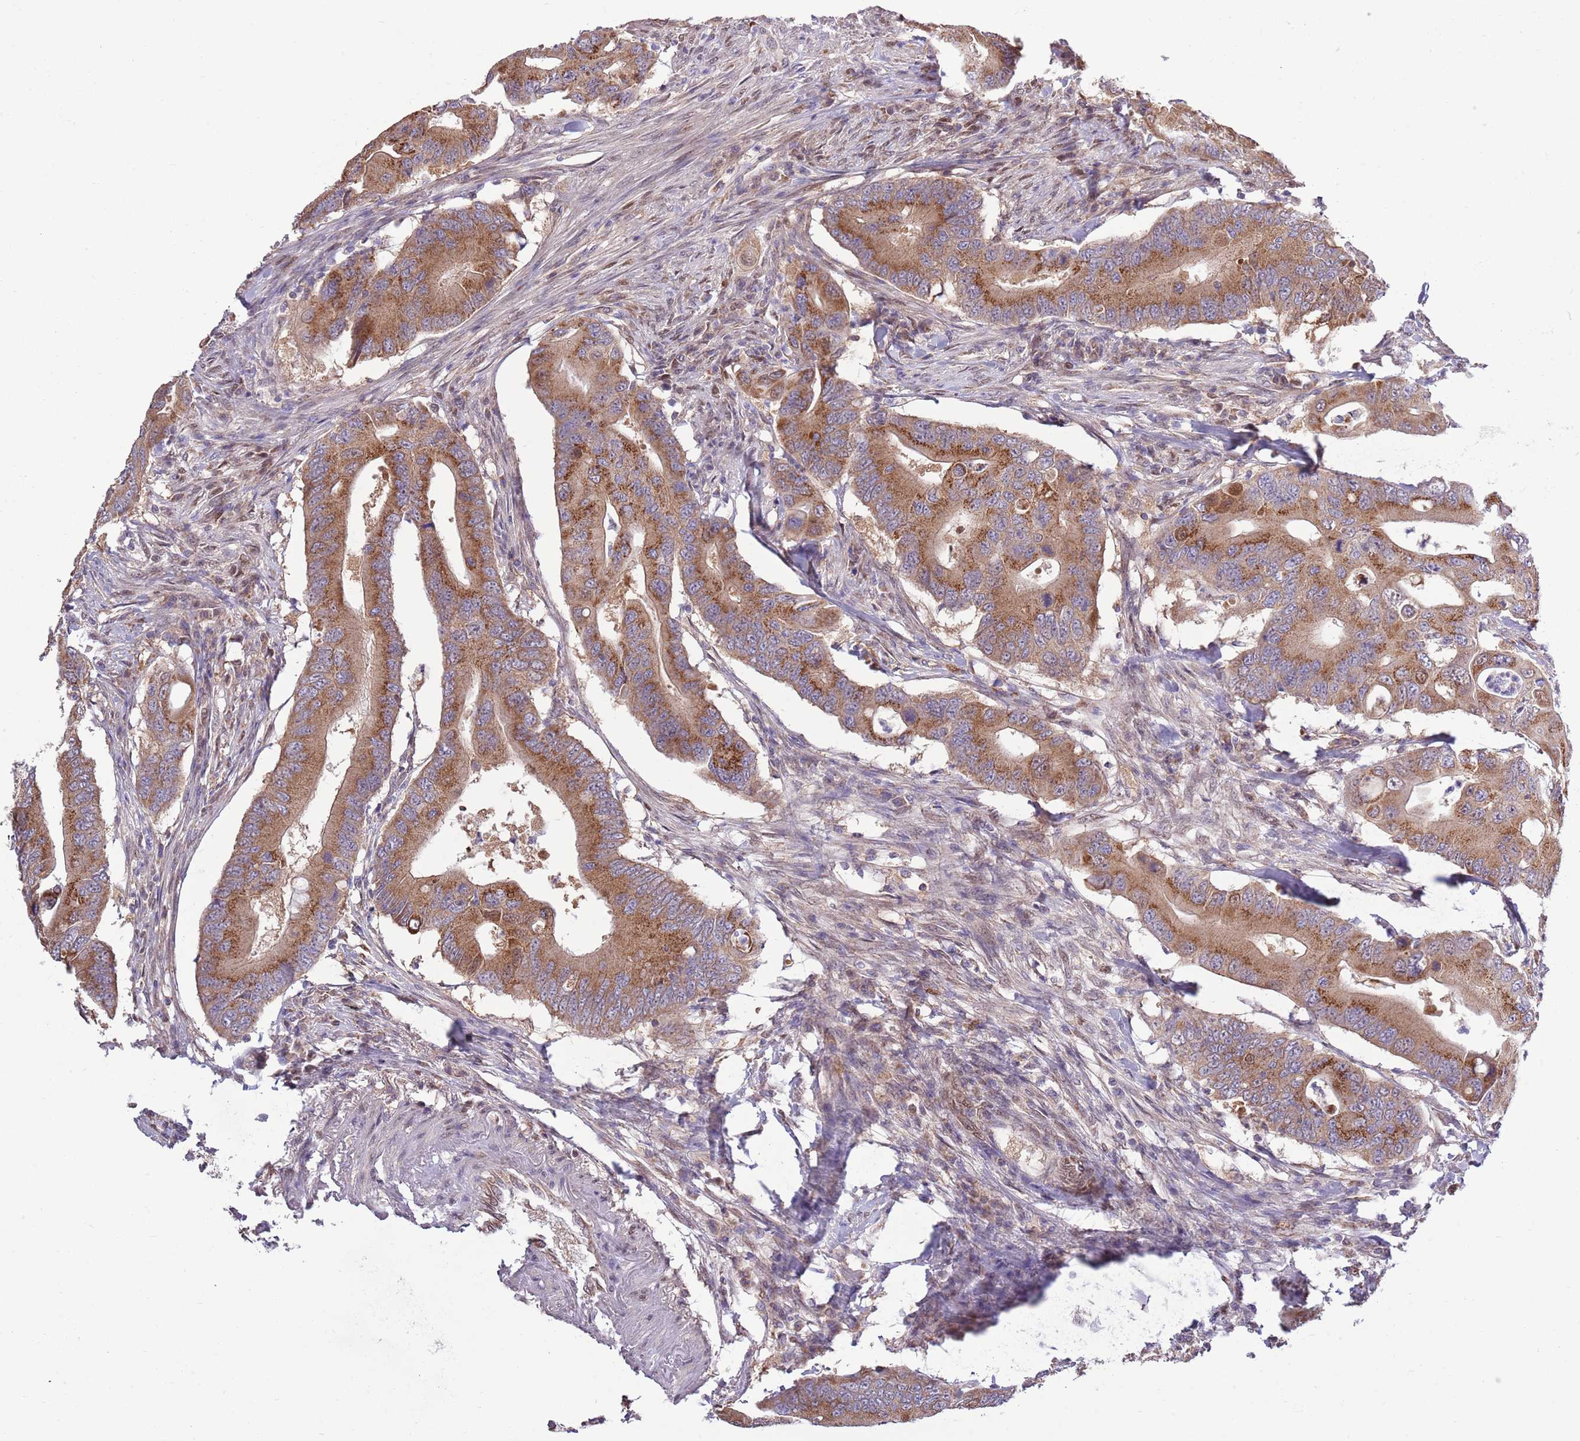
{"staining": {"intensity": "moderate", "quantity": ">75%", "location": "cytoplasmic/membranous"}, "tissue": "colorectal cancer", "cell_type": "Tumor cells", "image_type": "cancer", "snomed": [{"axis": "morphology", "description": "Adenocarcinoma, NOS"}, {"axis": "topography", "description": "Colon"}], "caption": "A photomicrograph showing moderate cytoplasmic/membranous expression in about >75% of tumor cells in colorectal cancer (adenocarcinoma), as visualized by brown immunohistochemical staining.", "gene": "ARL2BP", "patient": {"sex": "male", "age": 71}}